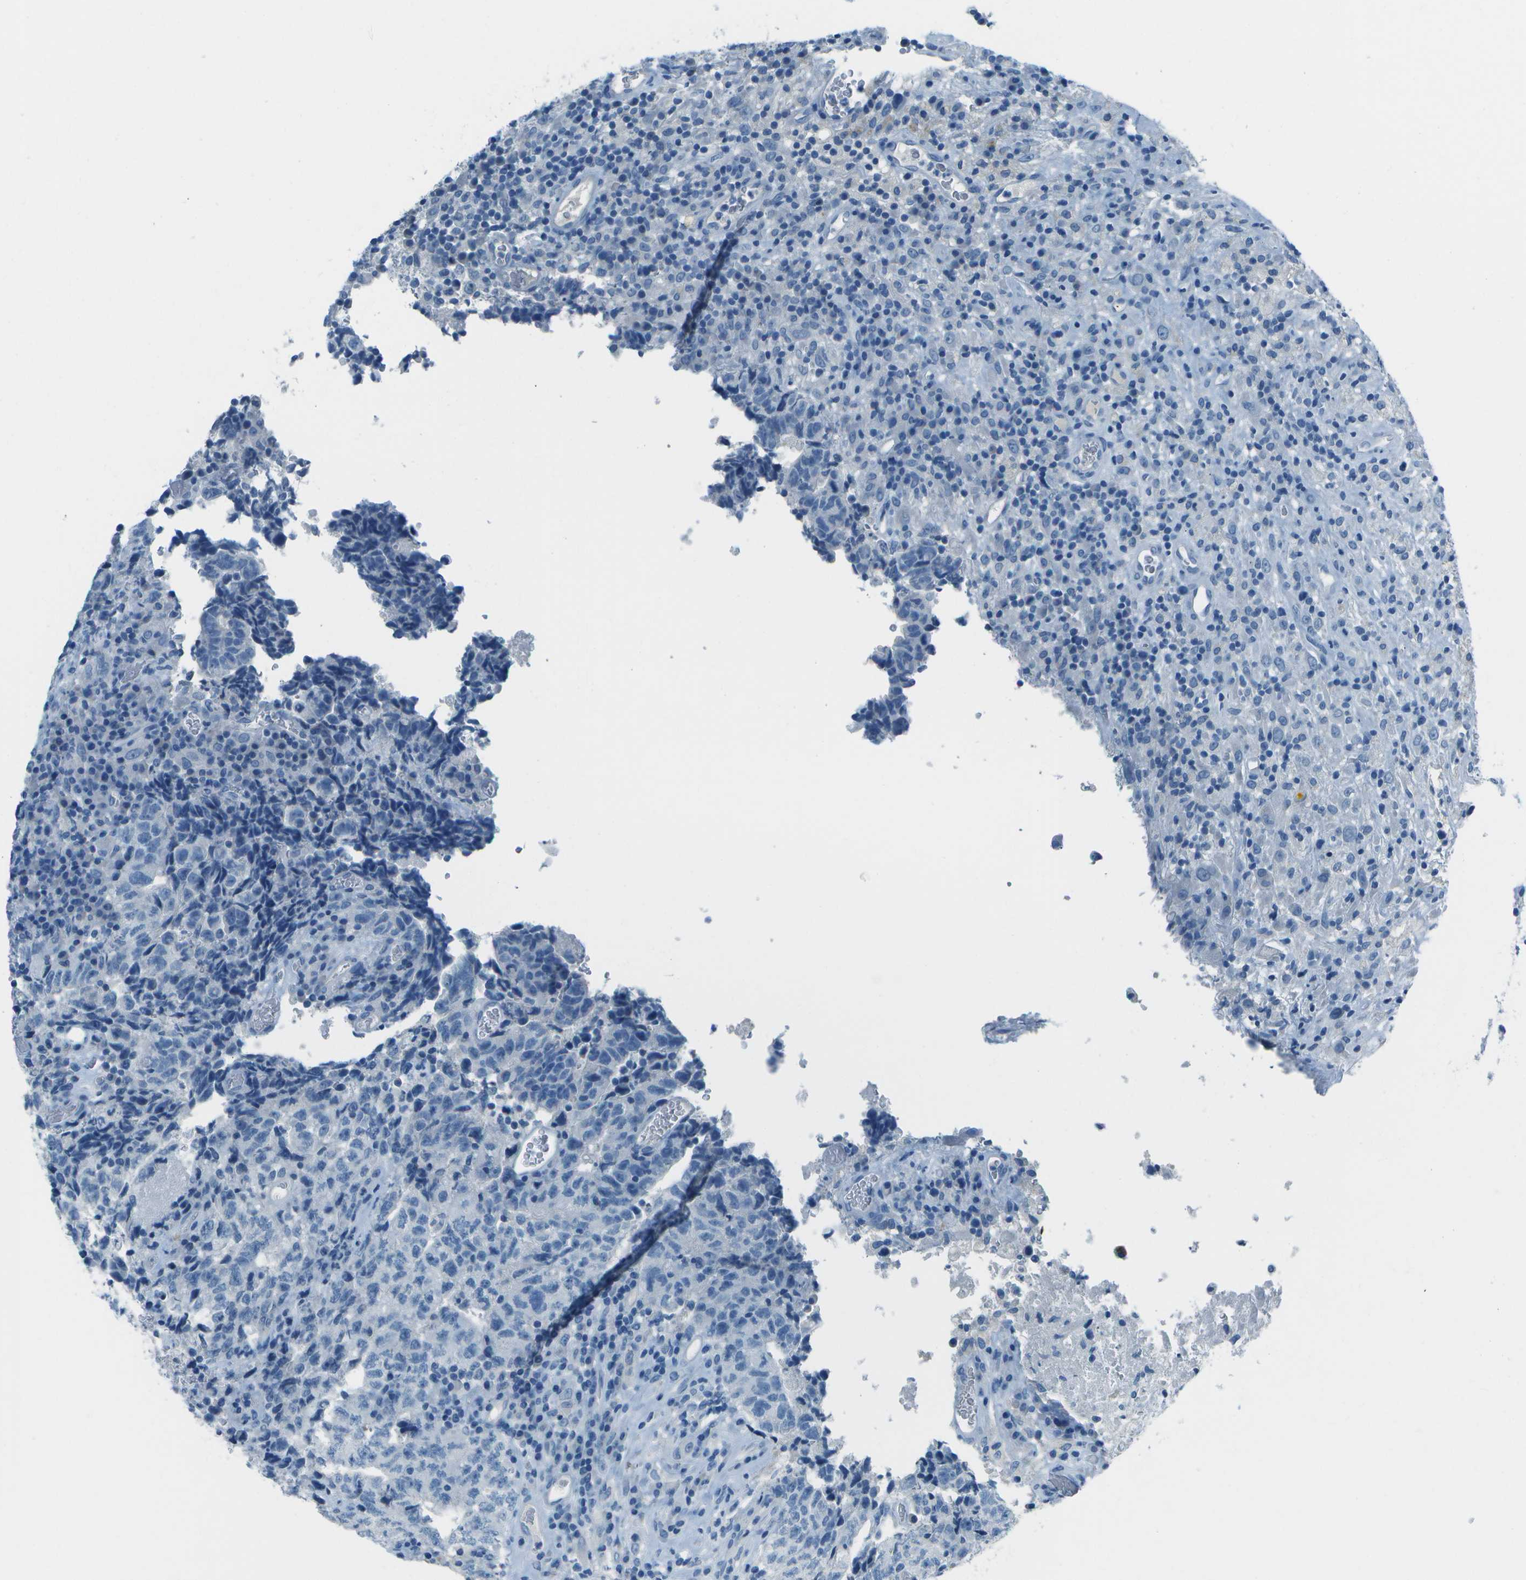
{"staining": {"intensity": "negative", "quantity": "none", "location": "none"}, "tissue": "testis cancer", "cell_type": "Tumor cells", "image_type": "cancer", "snomed": [{"axis": "morphology", "description": "Necrosis, NOS"}, {"axis": "morphology", "description": "Carcinoma, Embryonal, NOS"}, {"axis": "topography", "description": "Testis"}], "caption": "Immunohistochemistry (IHC) image of neoplastic tissue: human testis cancer (embryonal carcinoma) stained with DAB displays no significant protein positivity in tumor cells.", "gene": "FGF1", "patient": {"sex": "male", "age": 19}}